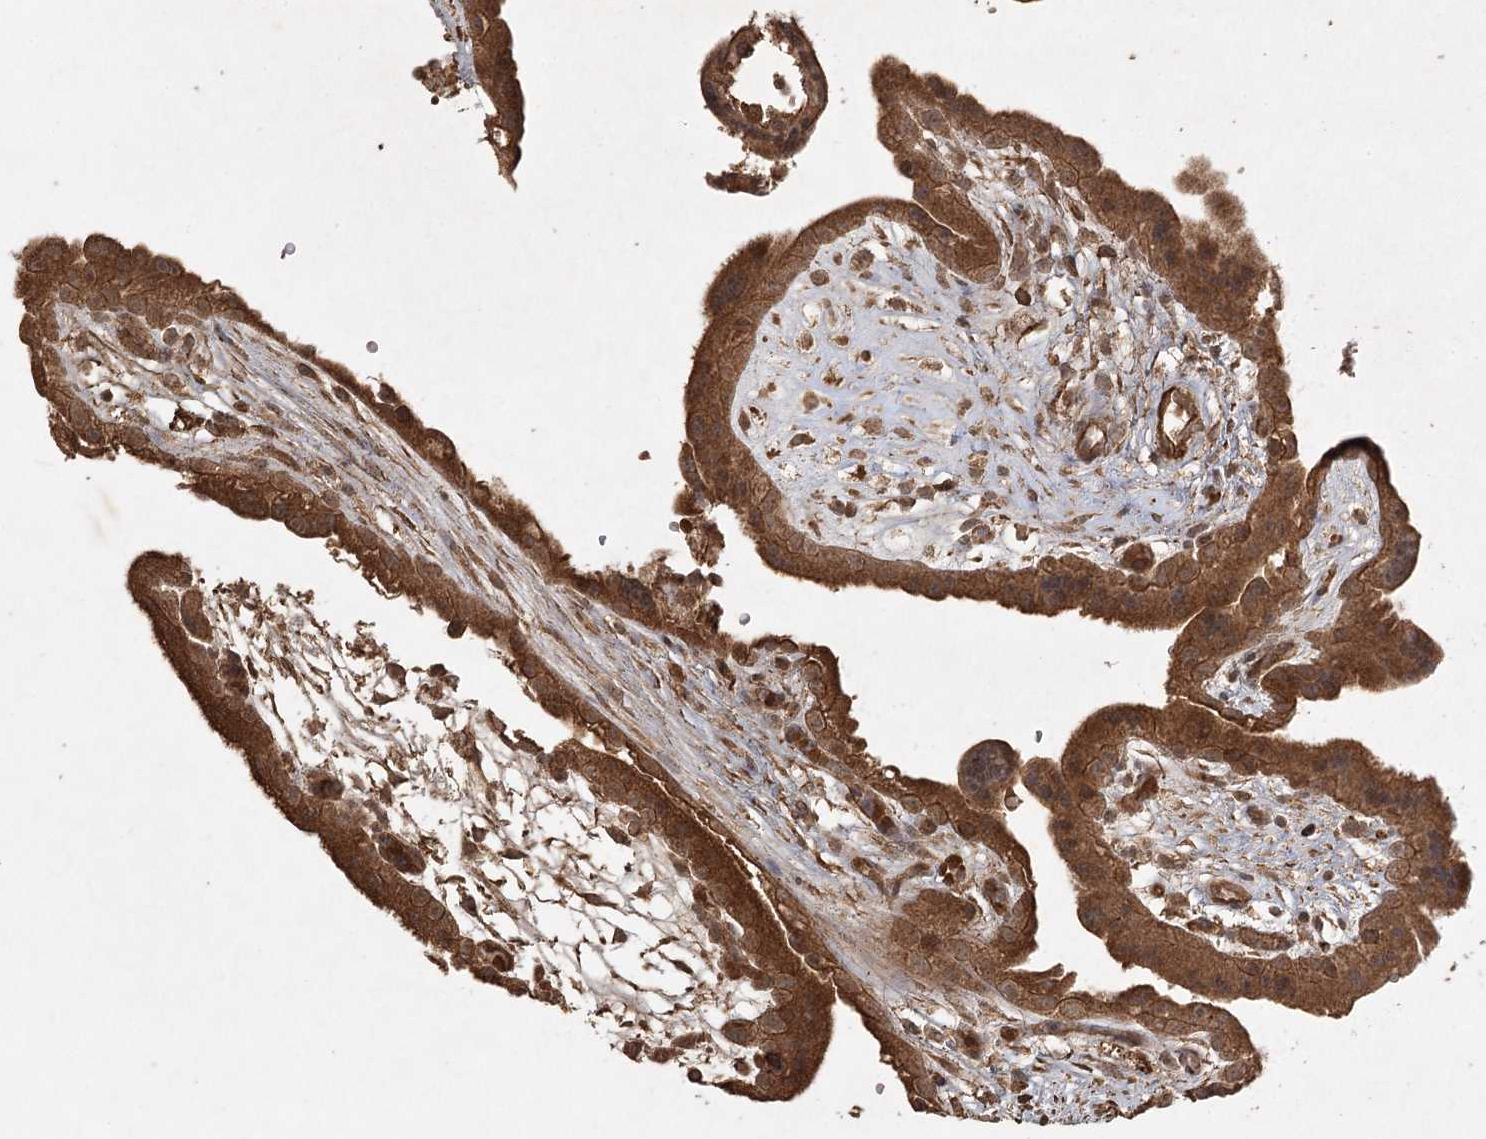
{"staining": {"intensity": "strong", "quantity": ">75%", "location": "cytoplasmic/membranous"}, "tissue": "placenta", "cell_type": "Decidual cells", "image_type": "normal", "snomed": [{"axis": "morphology", "description": "Normal tissue, NOS"}, {"axis": "topography", "description": "Placenta"}], "caption": "Human placenta stained with a brown dye displays strong cytoplasmic/membranous positive expression in approximately >75% of decidual cells.", "gene": "ARL13A", "patient": {"sex": "female", "age": 18}}